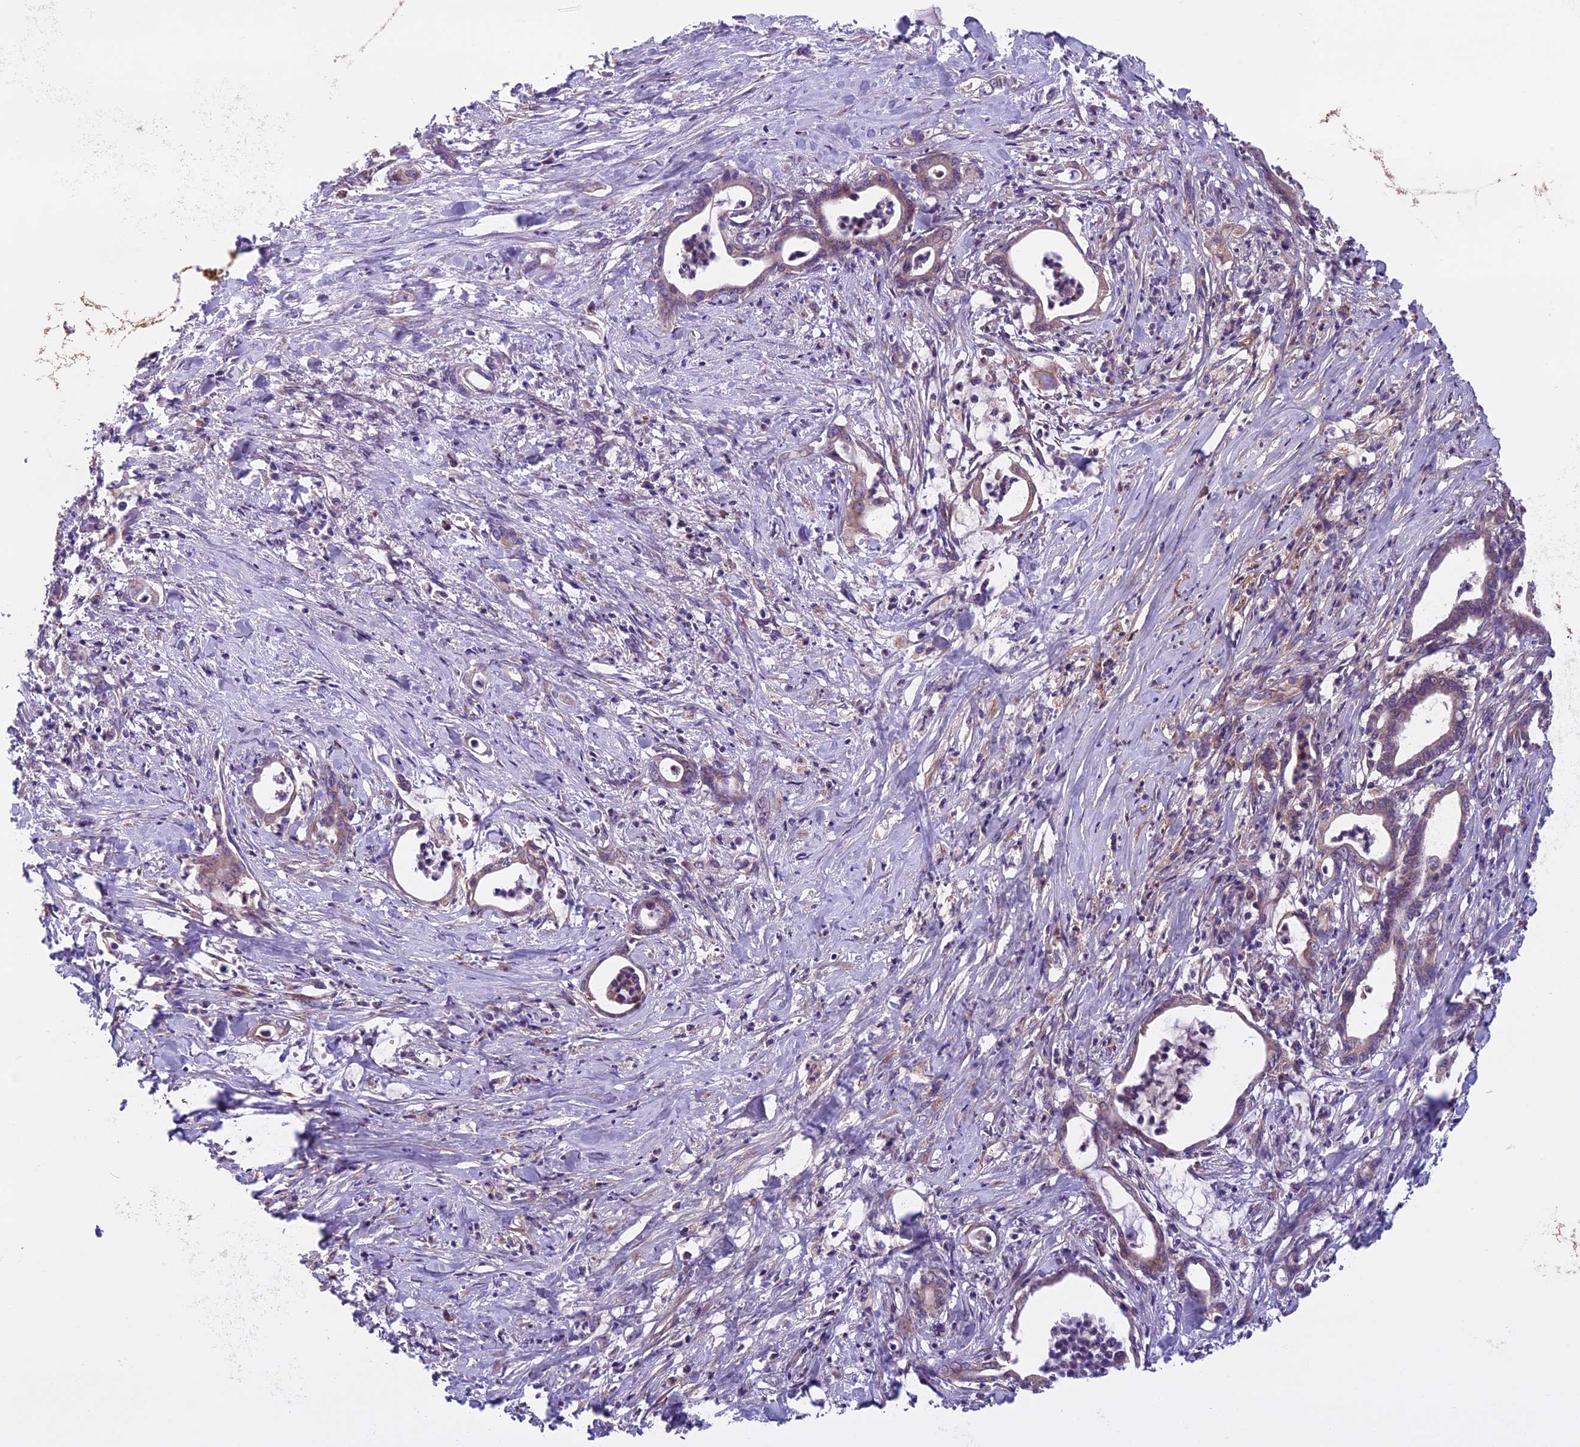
{"staining": {"intensity": "weak", "quantity": ">75%", "location": "cytoplasmic/membranous"}, "tissue": "pancreatic cancer", "cell_type": "Tumor cells", "image_type": "cancer", "snomed": [{"axis": "morphology", "description": "Adenocarcinoma, NOS"}, {"axis": "topography", "description": "Pancreas"}], "caption": "Immunohistochemistry (IHC) photomicrograph of neoplastic tissue: human pancreatic cancer stained using IHC reveals low levels of weak protein expression localized specifically in the cytoplasmic/membranous of tumor cells, appearing as a cytoplasmic/membranous brown color.", "gene": "DCTN5", "patient": {"sex": "female", "age": 55}}